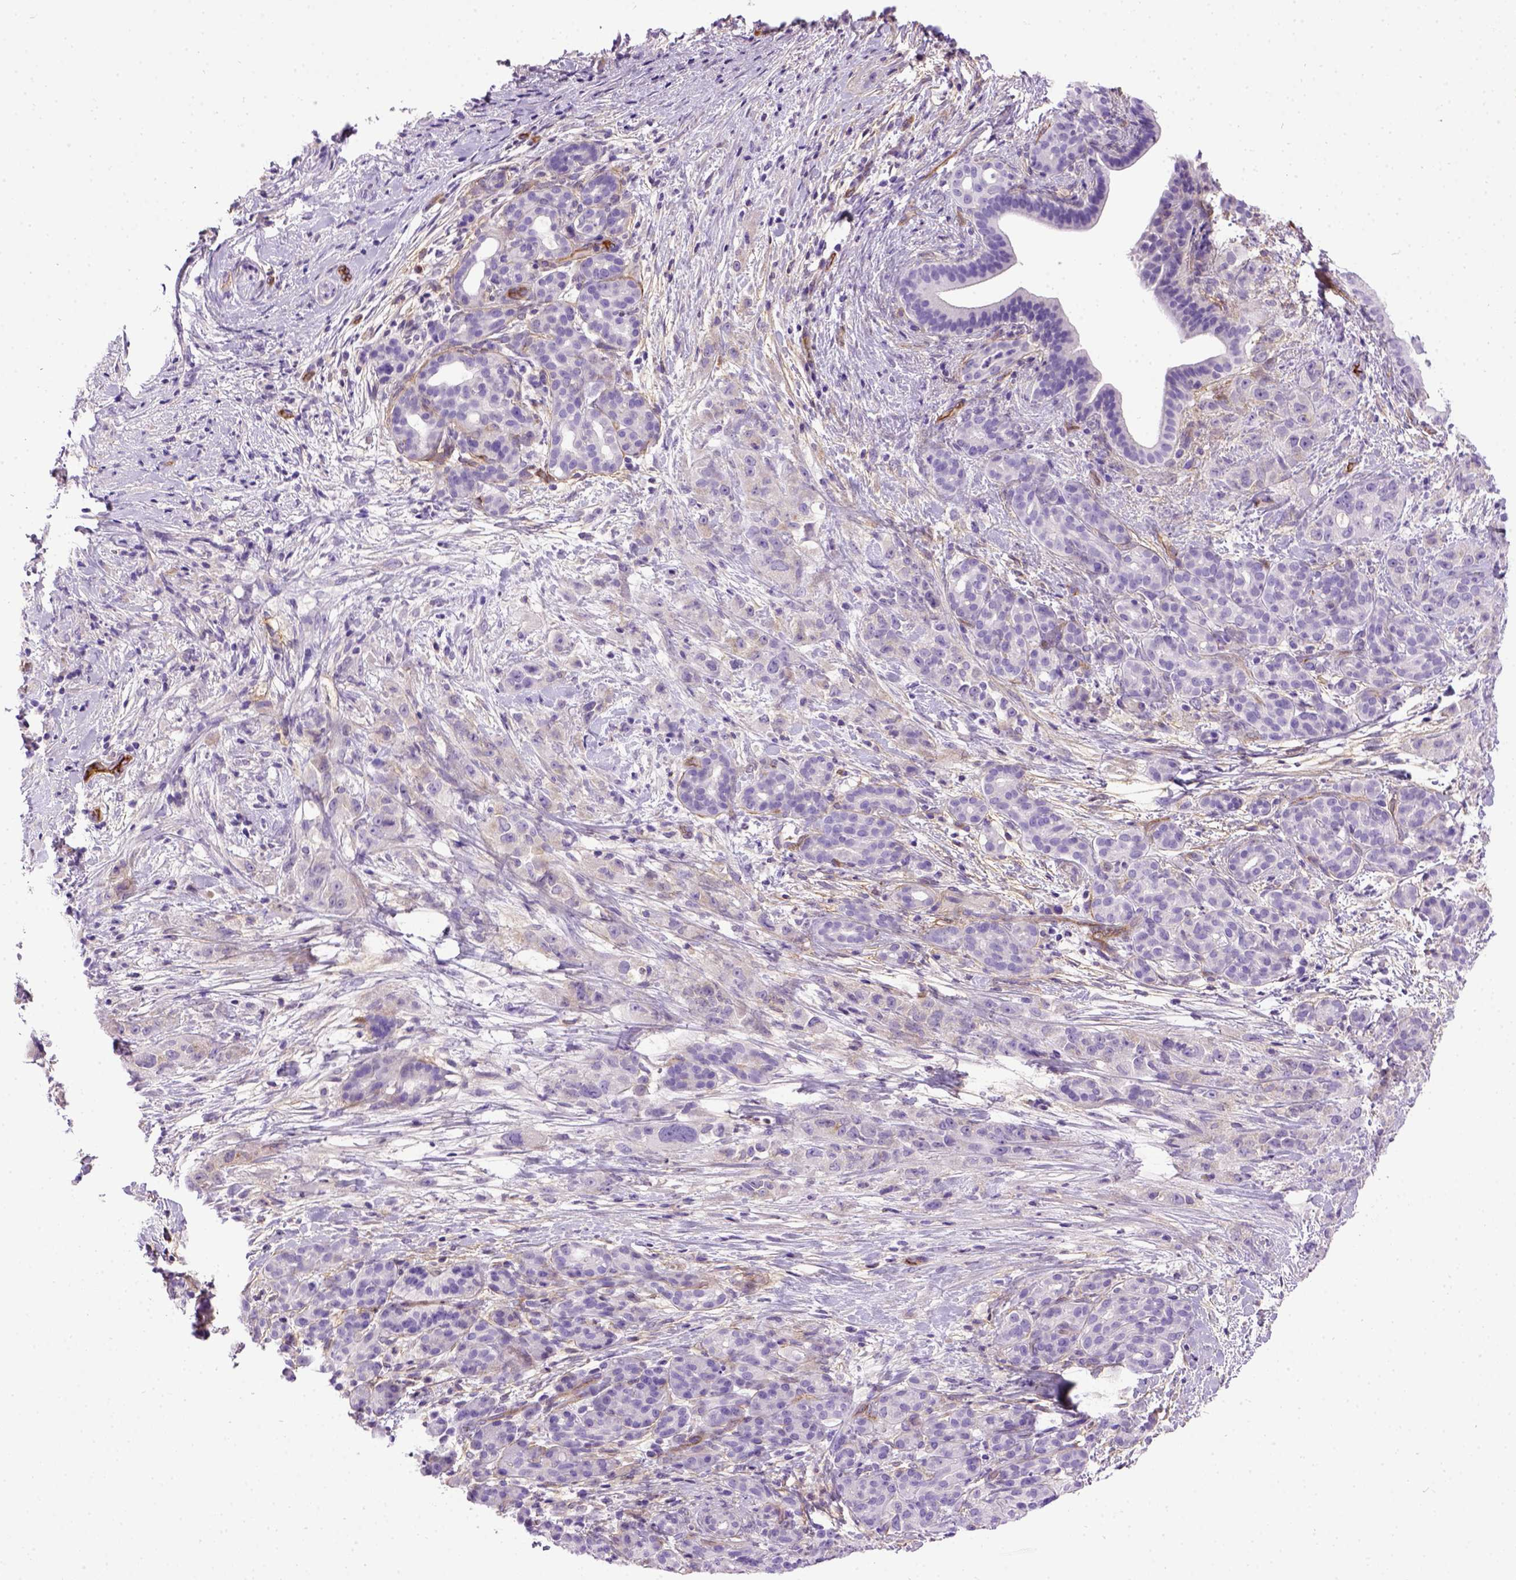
{"staining": {"intensity": "negative", "quantity": "none", "location": "none"}, "tissue": "pancreatic cancer", "cell_type": "Tumor cells", "image_type": "cancer", "snomed": [{"axis": "morphology", "description": "Adenocarcinoma, NOS"}, {"axis": "topography", "description": "Pancreas"}], "caption": "A micrograph of pancreatic cancer (adenocarcinoma) stained for a protein exhibits no brown staining in tumor cells.", "gene": "ENG", "patient": {"sex": "male", "age": 44}}